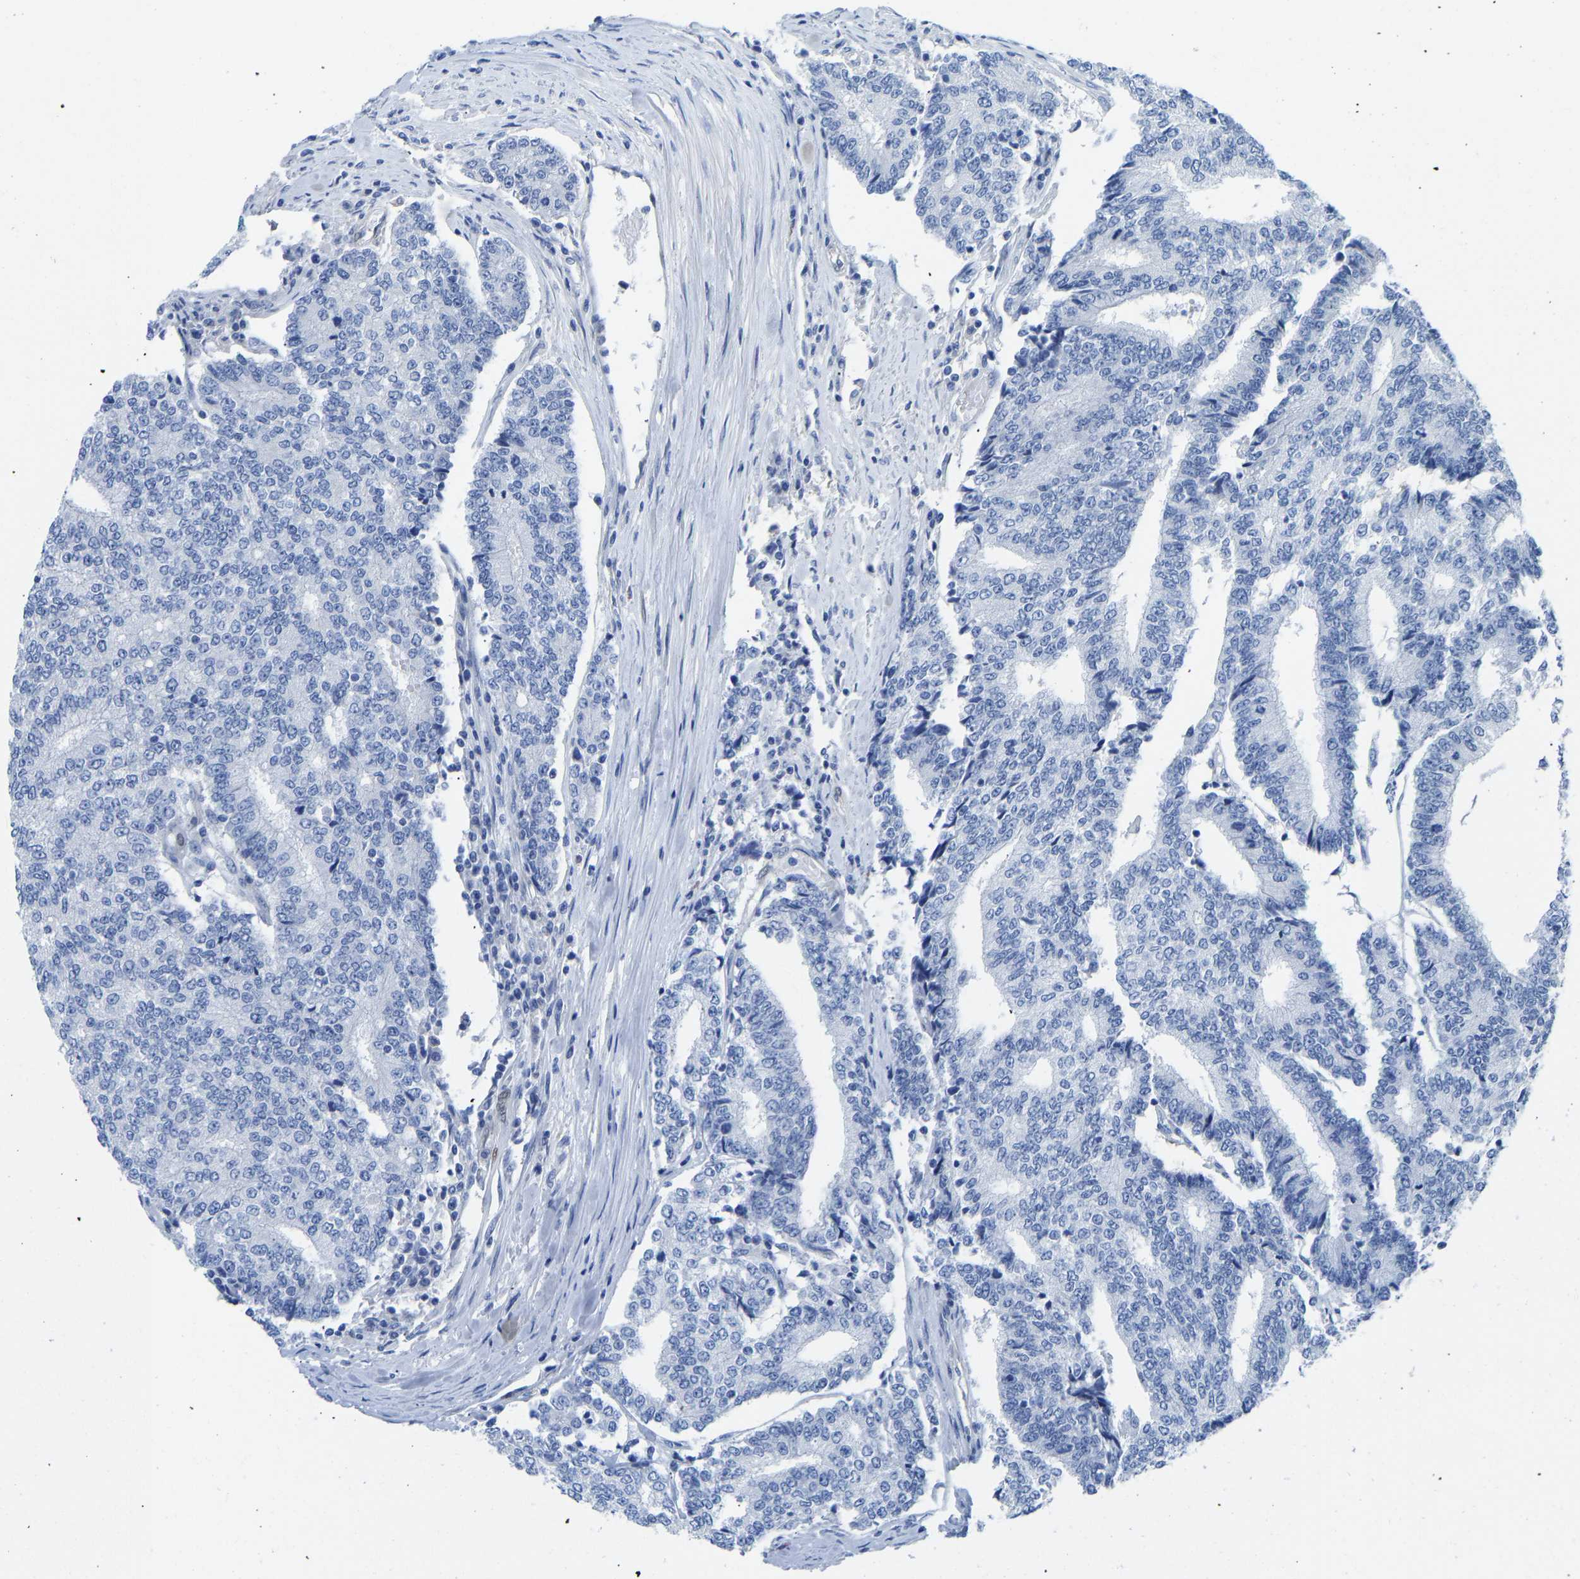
{"staining": {"intensity": "negative", "quantity": "none", "location": "none"}, "tissue": "prostate cancer", "cell_type": "Tumor cells", "image_type": "cancer", "snomed": [{"axis": "morphology", "description": "Normal tissue, NOS"}, {"axis": "morphology", "description": "Adenocarcinoma, High grade"}, {"axis": "topography", "description": "Prostate"}, {"axis": "topography", "description": "Seminal veicle"}], "caption": "High power microscopy micrograph of an IHC histopathology image of prostate cancer, revealing no significant positivity in tumor cells.", "gene": "NKAIN3", "patient": {"sex": "male", "age": 55}}